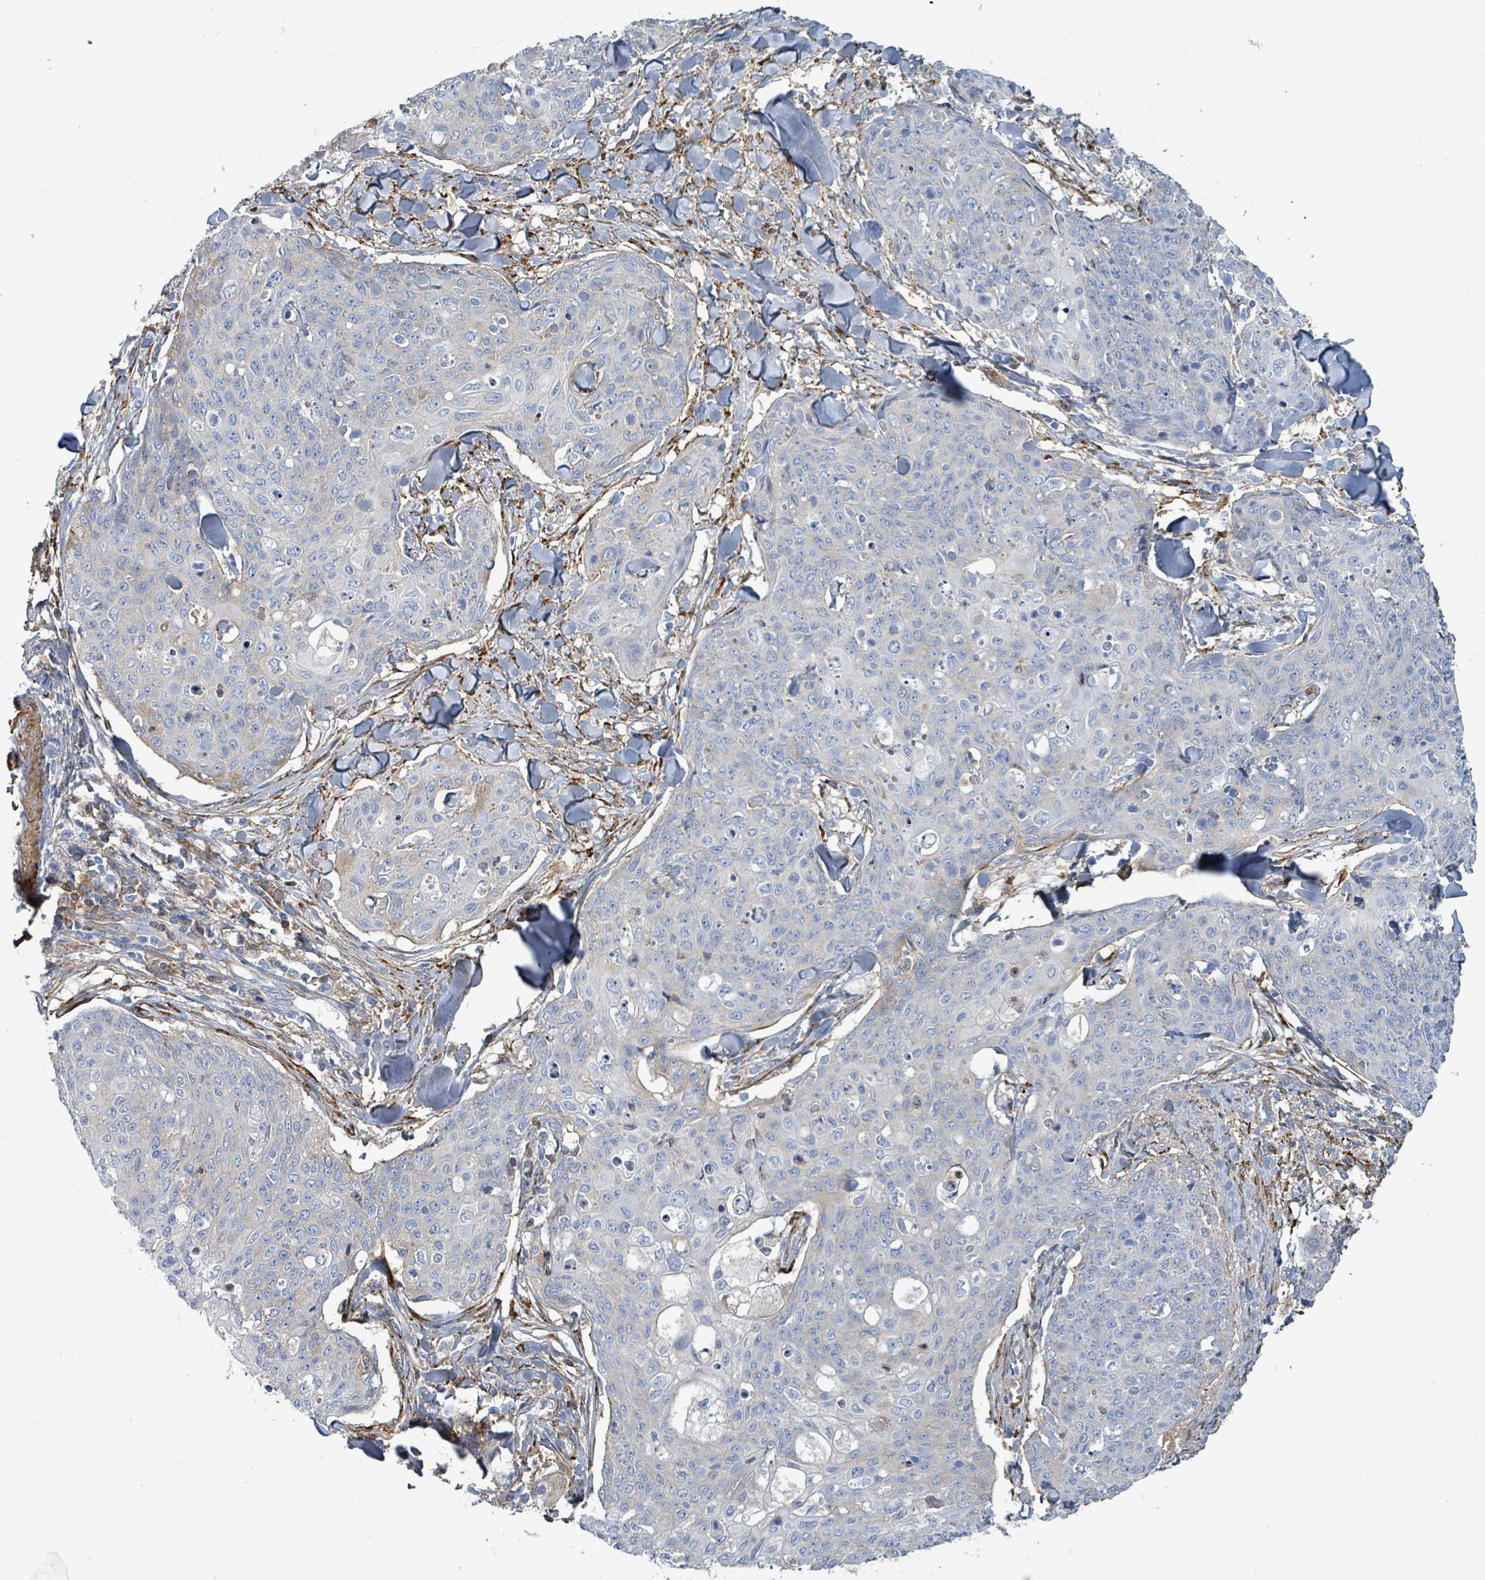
{"staining": {"intensity": "negative", "quantity": "none", "location": "none"}, "tissue": "skin cancer", "cell_type": "Tumor cells", "image_type": "cancer", "snomed": [{"axis": "morphology", "description": "Squamous cell carcinoma, NOS"}, {"axis": "topography", "description": "Skin"}, {"axis": "topography", "description": "Vulva"}], "caption": "Skin cancer (squamous cell carcinoma) stained for a protein using IHC exhibits no positivity tumor cells.", "gene": "DMRTC1B", "patient": {"sex": "female", "age": 85}}